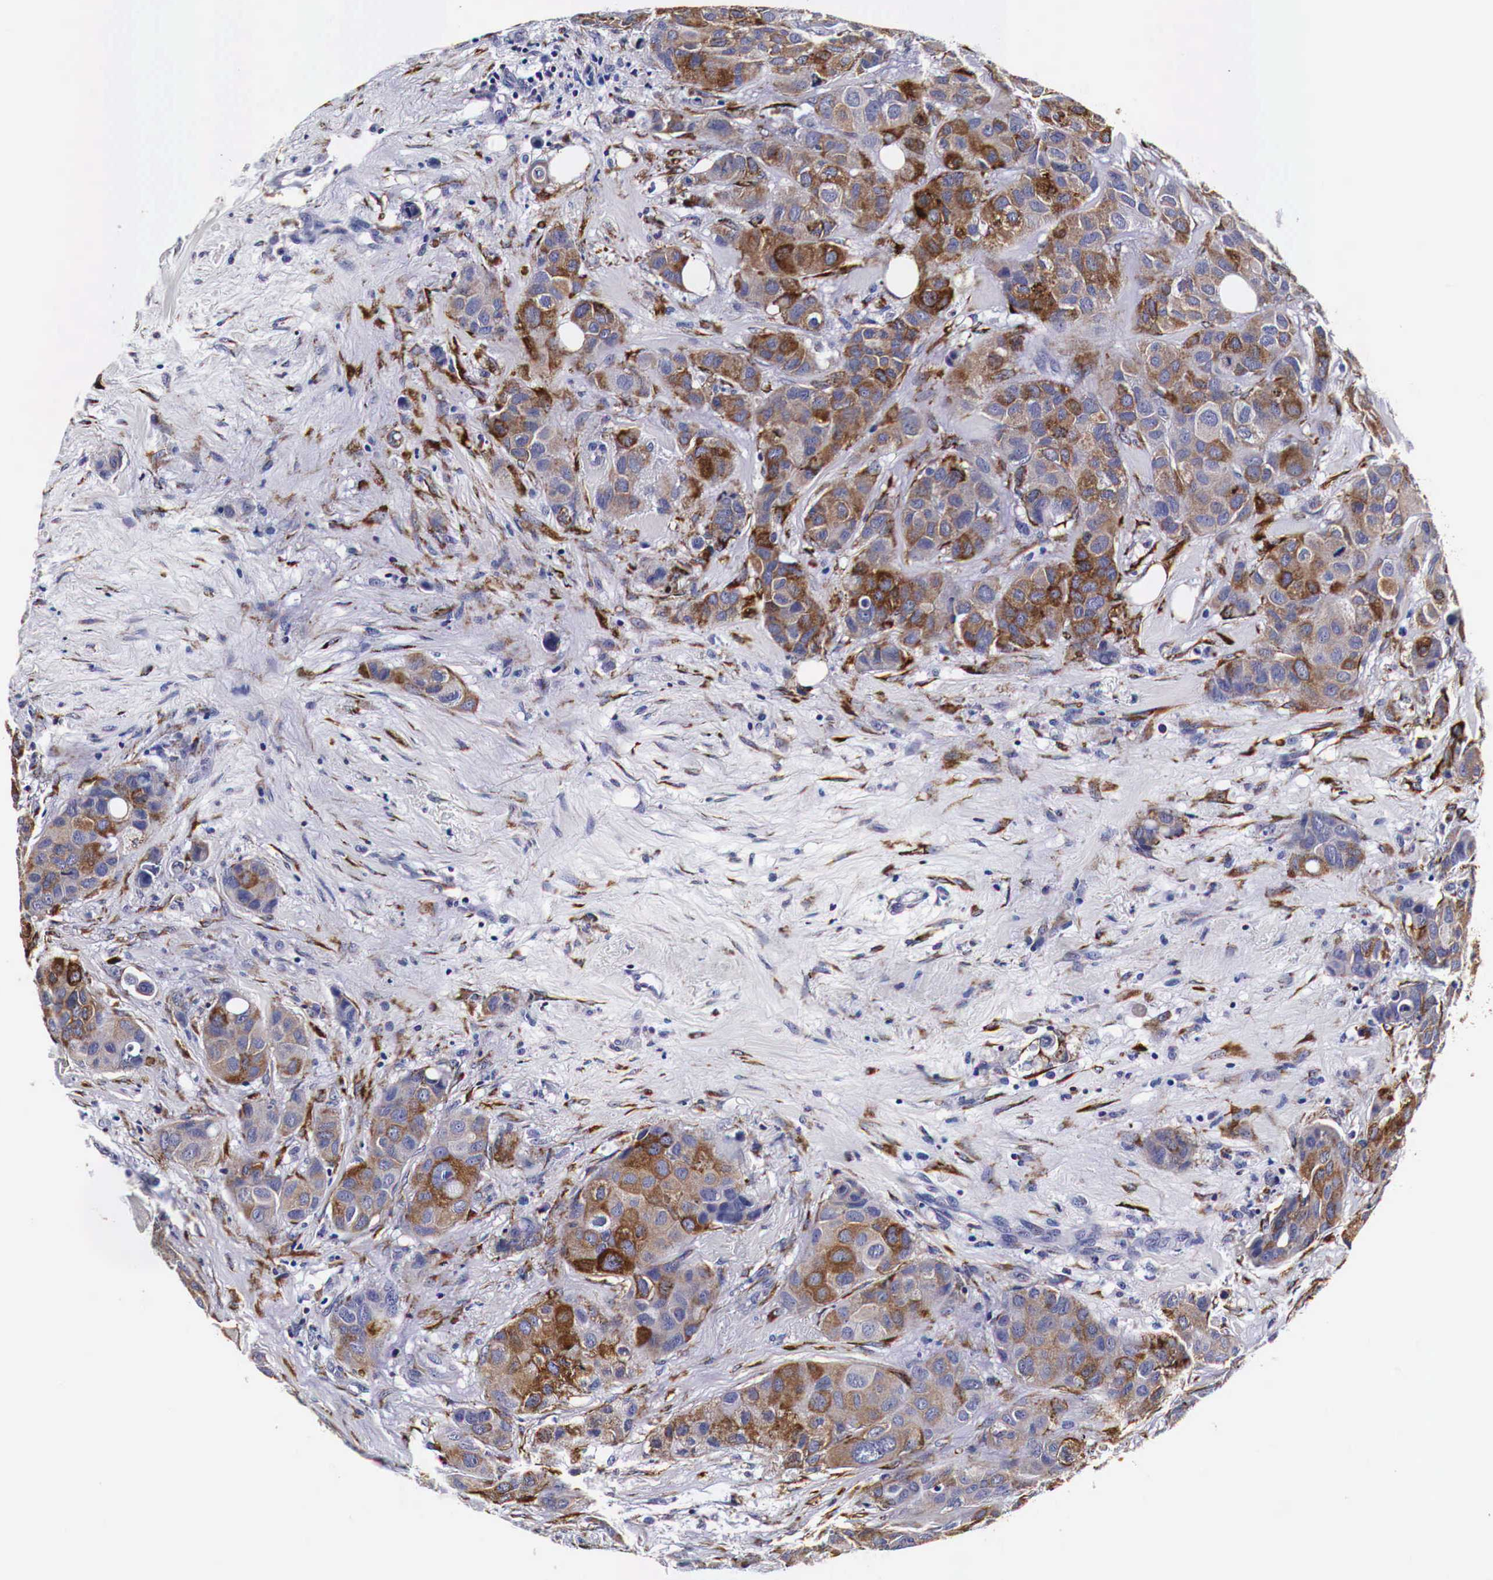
{"staining": {"intensity": "moderate", "quantity": "25%-75%", "location": "cytoplasmic/membranous"}, "tissue": "breast cancer", "cell_type": "Tumor cells", "image_type": "cancer", "snomed": [{"axis": "morphology", "description": "Duct carcinoma"}, {"axis": "topography", "description": "Breast"}], "caption": "Protein expression analysis of human breast cancer reveals moderate cytoplasmic/membranous staining in about 25%-75% of tumor cells.", "gene": "CKAP4", "patient": {"sex": "female", "age": 68}}